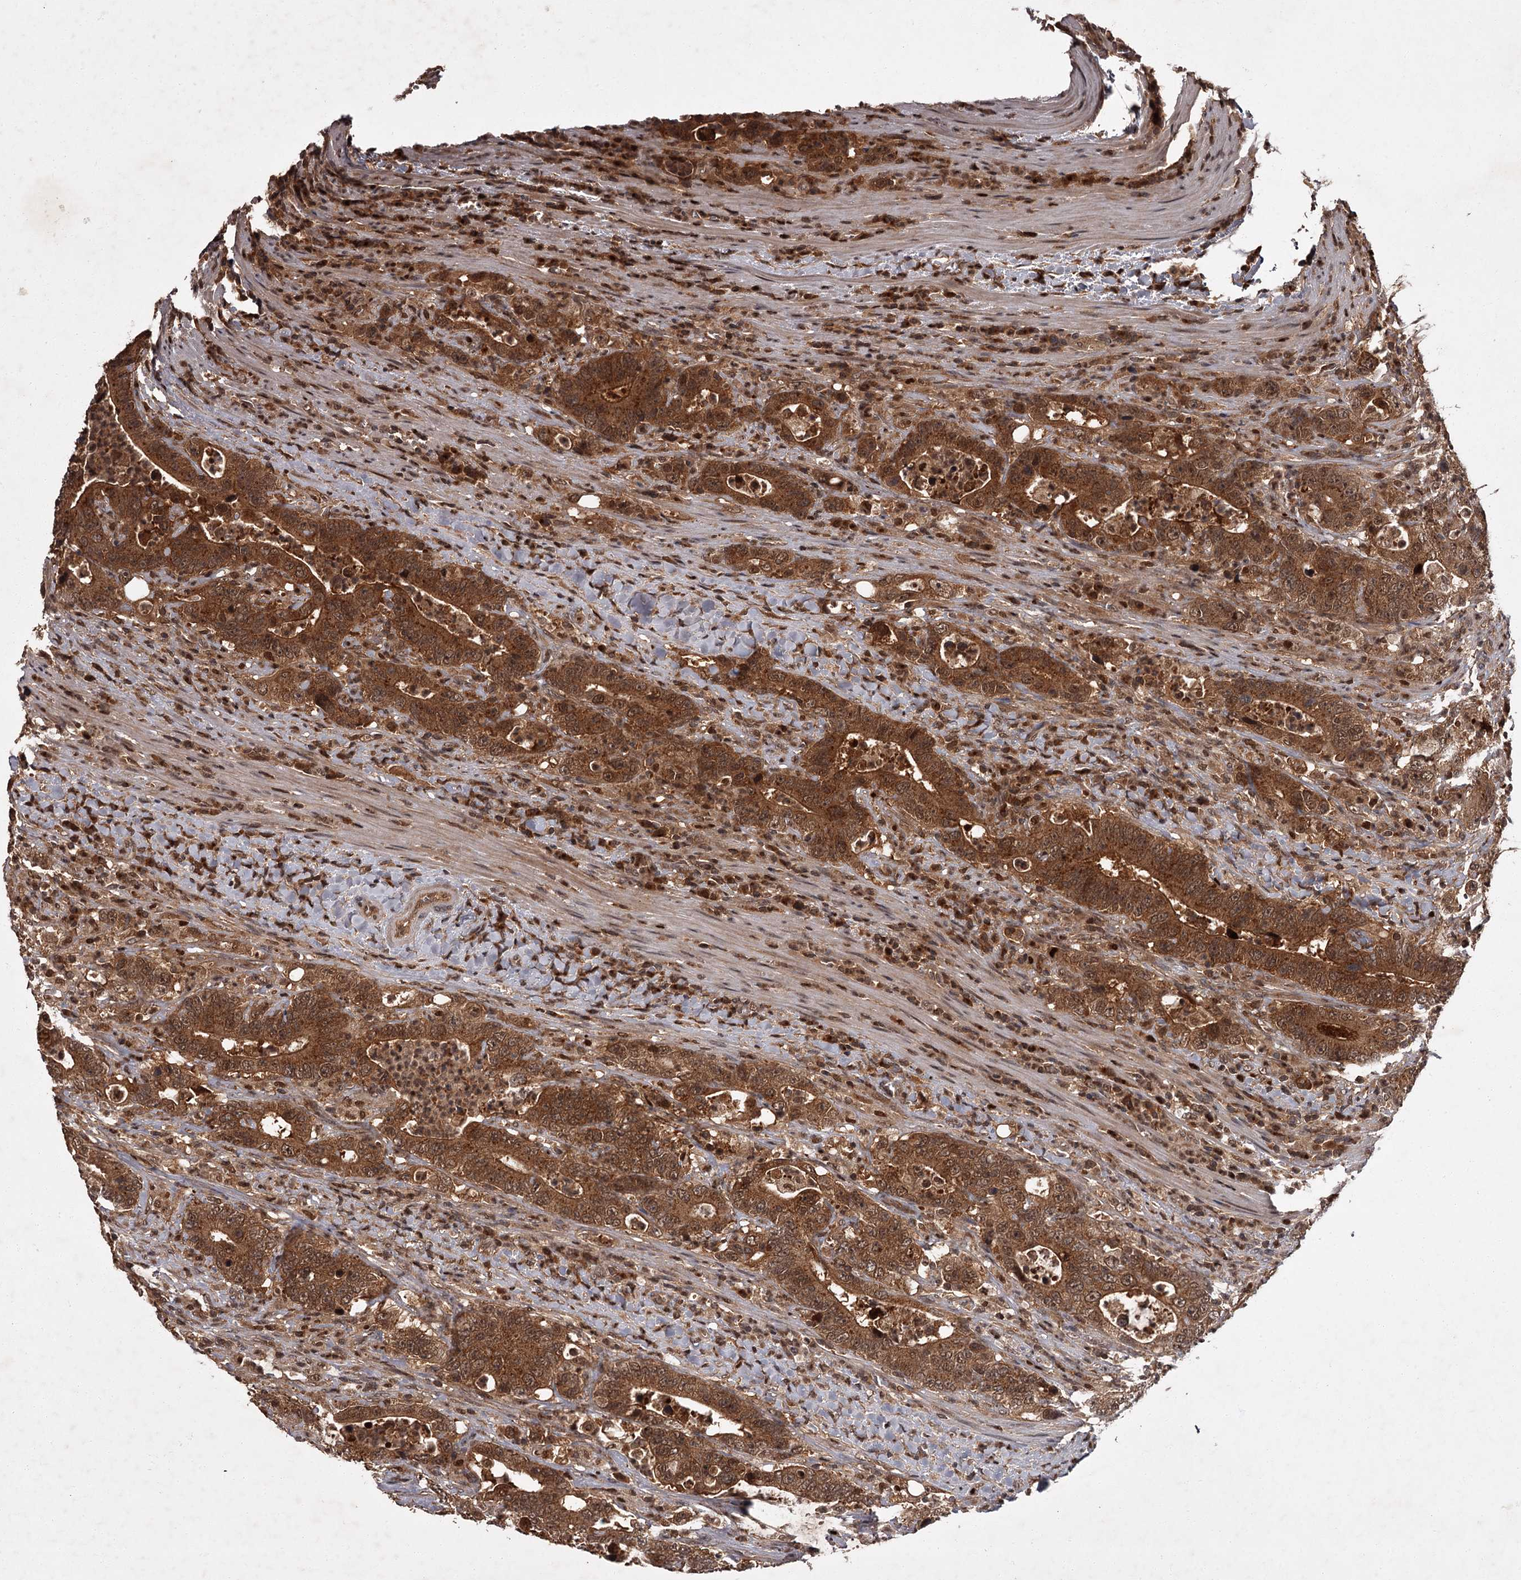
{"staining": {"intensity": "strong", "quantity": ">75%", "location": "cytoplasmic/membranous"}, "tissue": "colorectal cancer", "cell_type": "Tumor cells", "image_type": "cancer", "snomed": [{"axis": "morphology", "description": "Adenocarcinoma, NOS"}, {"axis": "topography", "description": "Colon"}], "caption": "DAB (3,3'-diaminobenzidine) immunohistochemical staining of colorectal cancer exhibits strong cytoplasmic/membranous protein staining in approximately >75% of tumor cells. Using DAB (brown) and hematoxylin (blue) stains, captured at high magnification using brightfield microscopy.", "gene": "TBC1D23", "patient": {"sex": "female", "age": 75}}